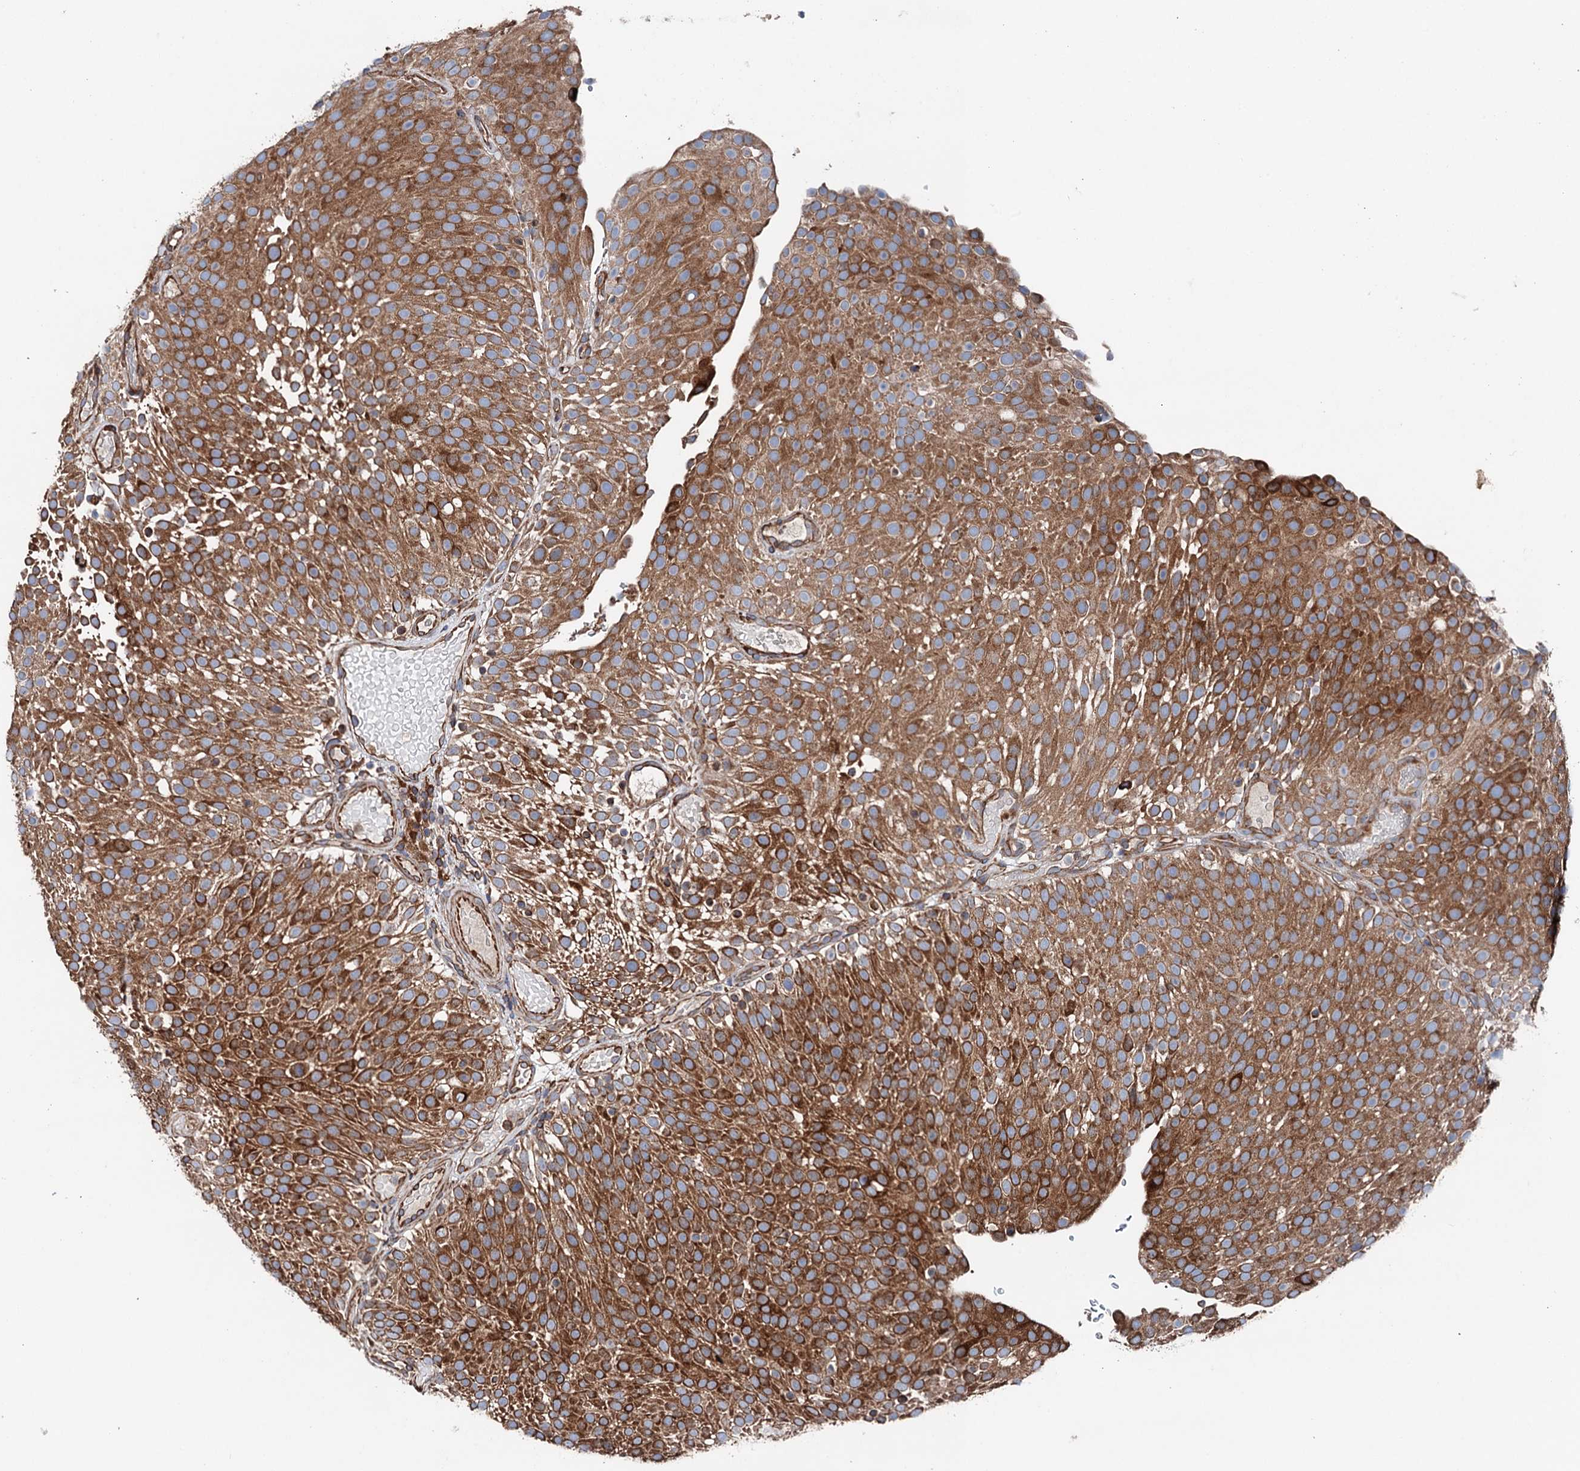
{"staining": {"intensity": "moderate", "quantity": ">75%", "location": "cytoplasmic/membranous"}, "tissue": "urothelial cancer", "cell_type": "Tumor cells", "image_type": "cancer", "snomed": [{"axis": "morphology", "description": "Urothelial carcinoma, Low grade"}, {"axis": "topography", "description": "Urinary bladder"}], "caption": "Urothelial carcinoma (low-grade) was stained to show a protein in brown. There is medium levels of moderate cytoplasmic/membranous positivity in approximately >75% of tumor cells. (DAB (3,3'-diaminobenzidine) = brown stain, brightfield microscopy at high magnification).", "gene": "ERP29", "patient": {"sex": "male", "age": 78}}